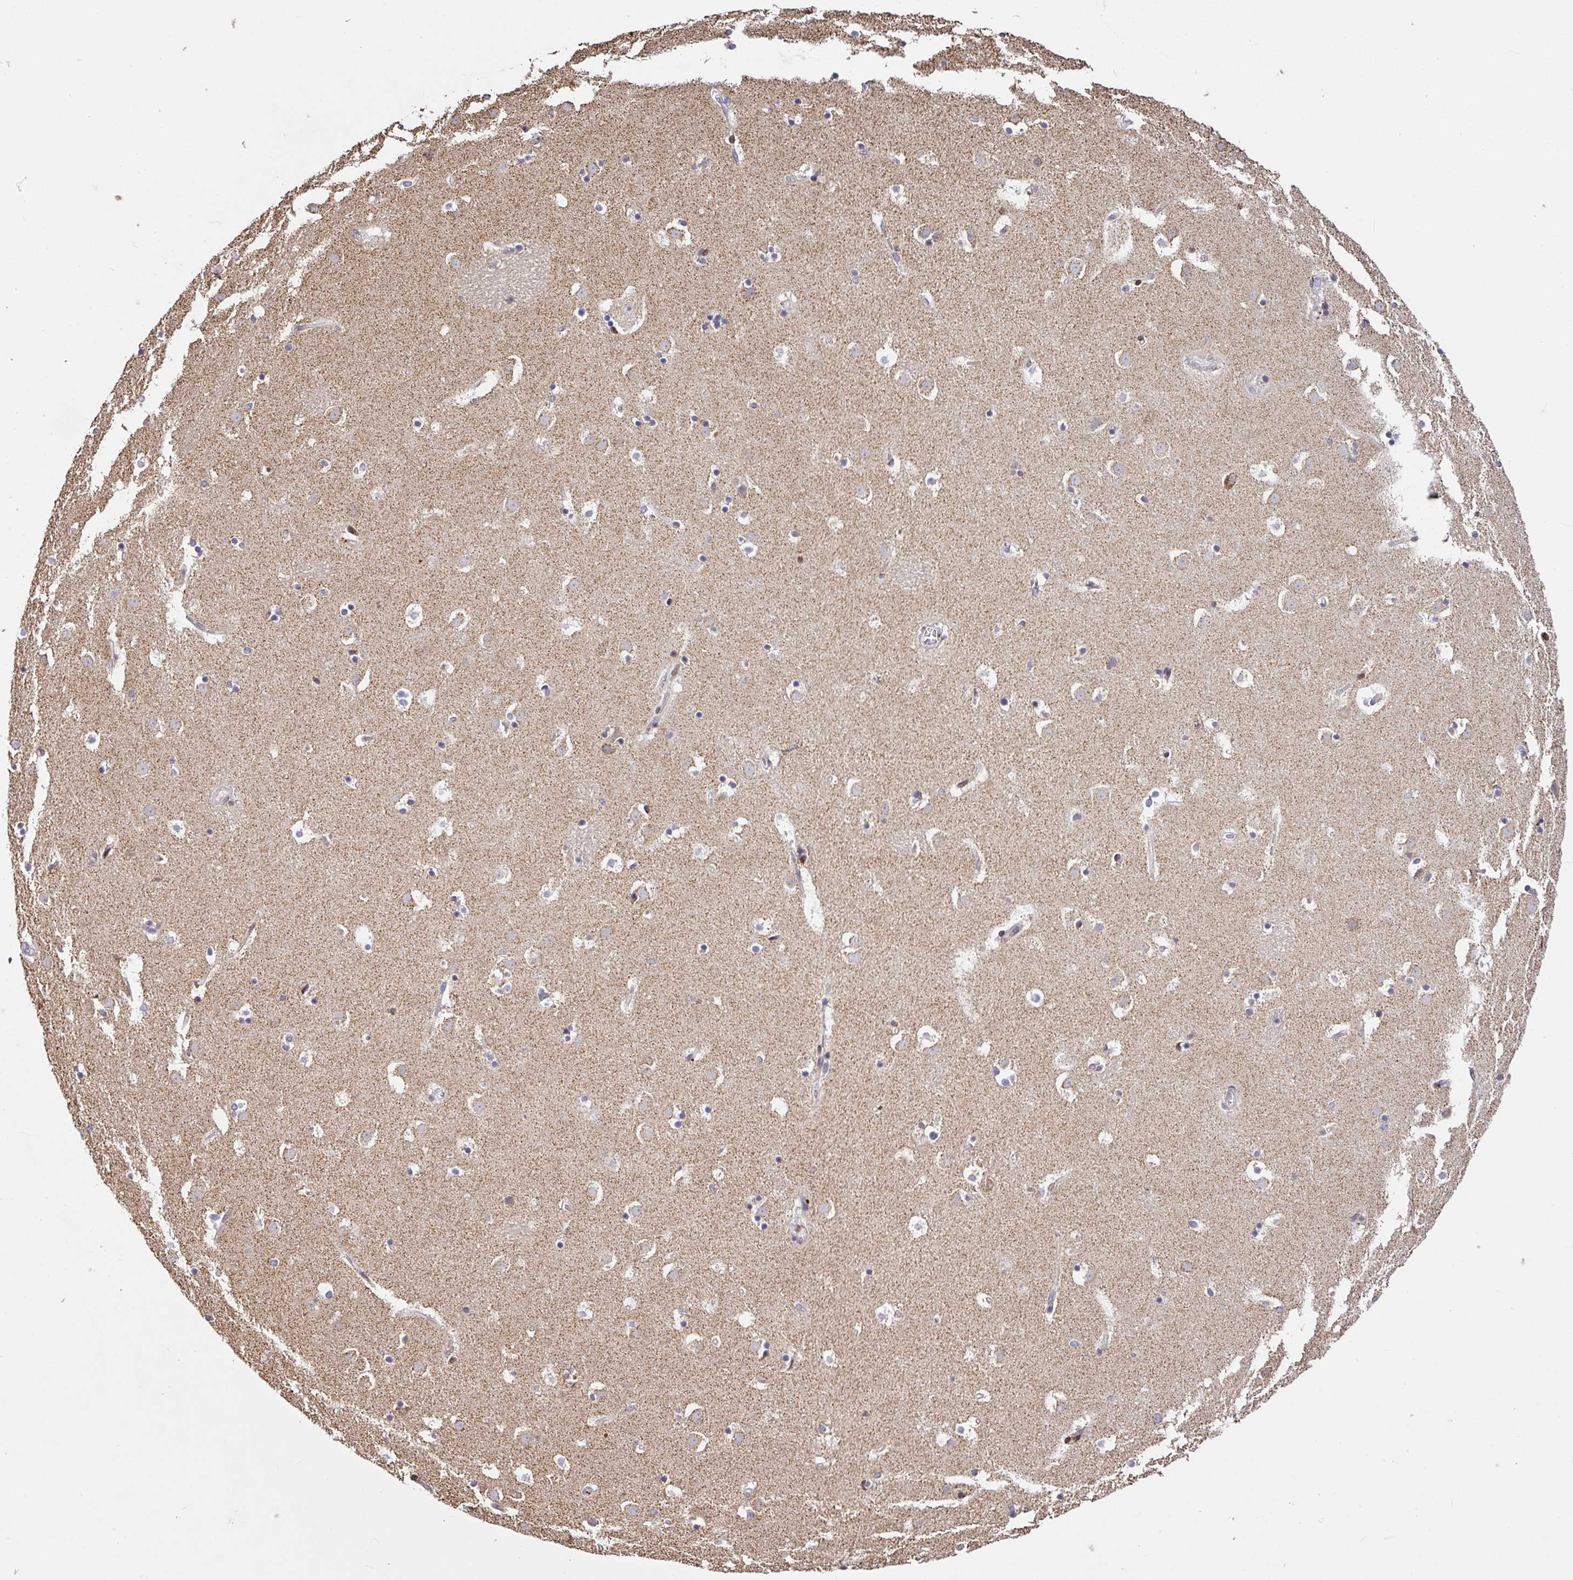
{"staining": {"intensity": "weak", "quantity": "<25%", "location": "cytoplasmic/membranous"}, "tissue": "caudate", "cell_type": "Glial cells", "image_type": "normal", "snomed": [{"axis": "morphology", "description": "Normal tissue, NOS"}, {"axis": "topography", "description": "Lateral ventricle wall"}], "caption": "High power microscopy photomicrograph of an immunohistochemistry (IHC) micrograph of benign caudate, revealing no significant staining in glial cells.", "gene": "FIGNL1", "patient": {"sex": "male", "age": 37}}